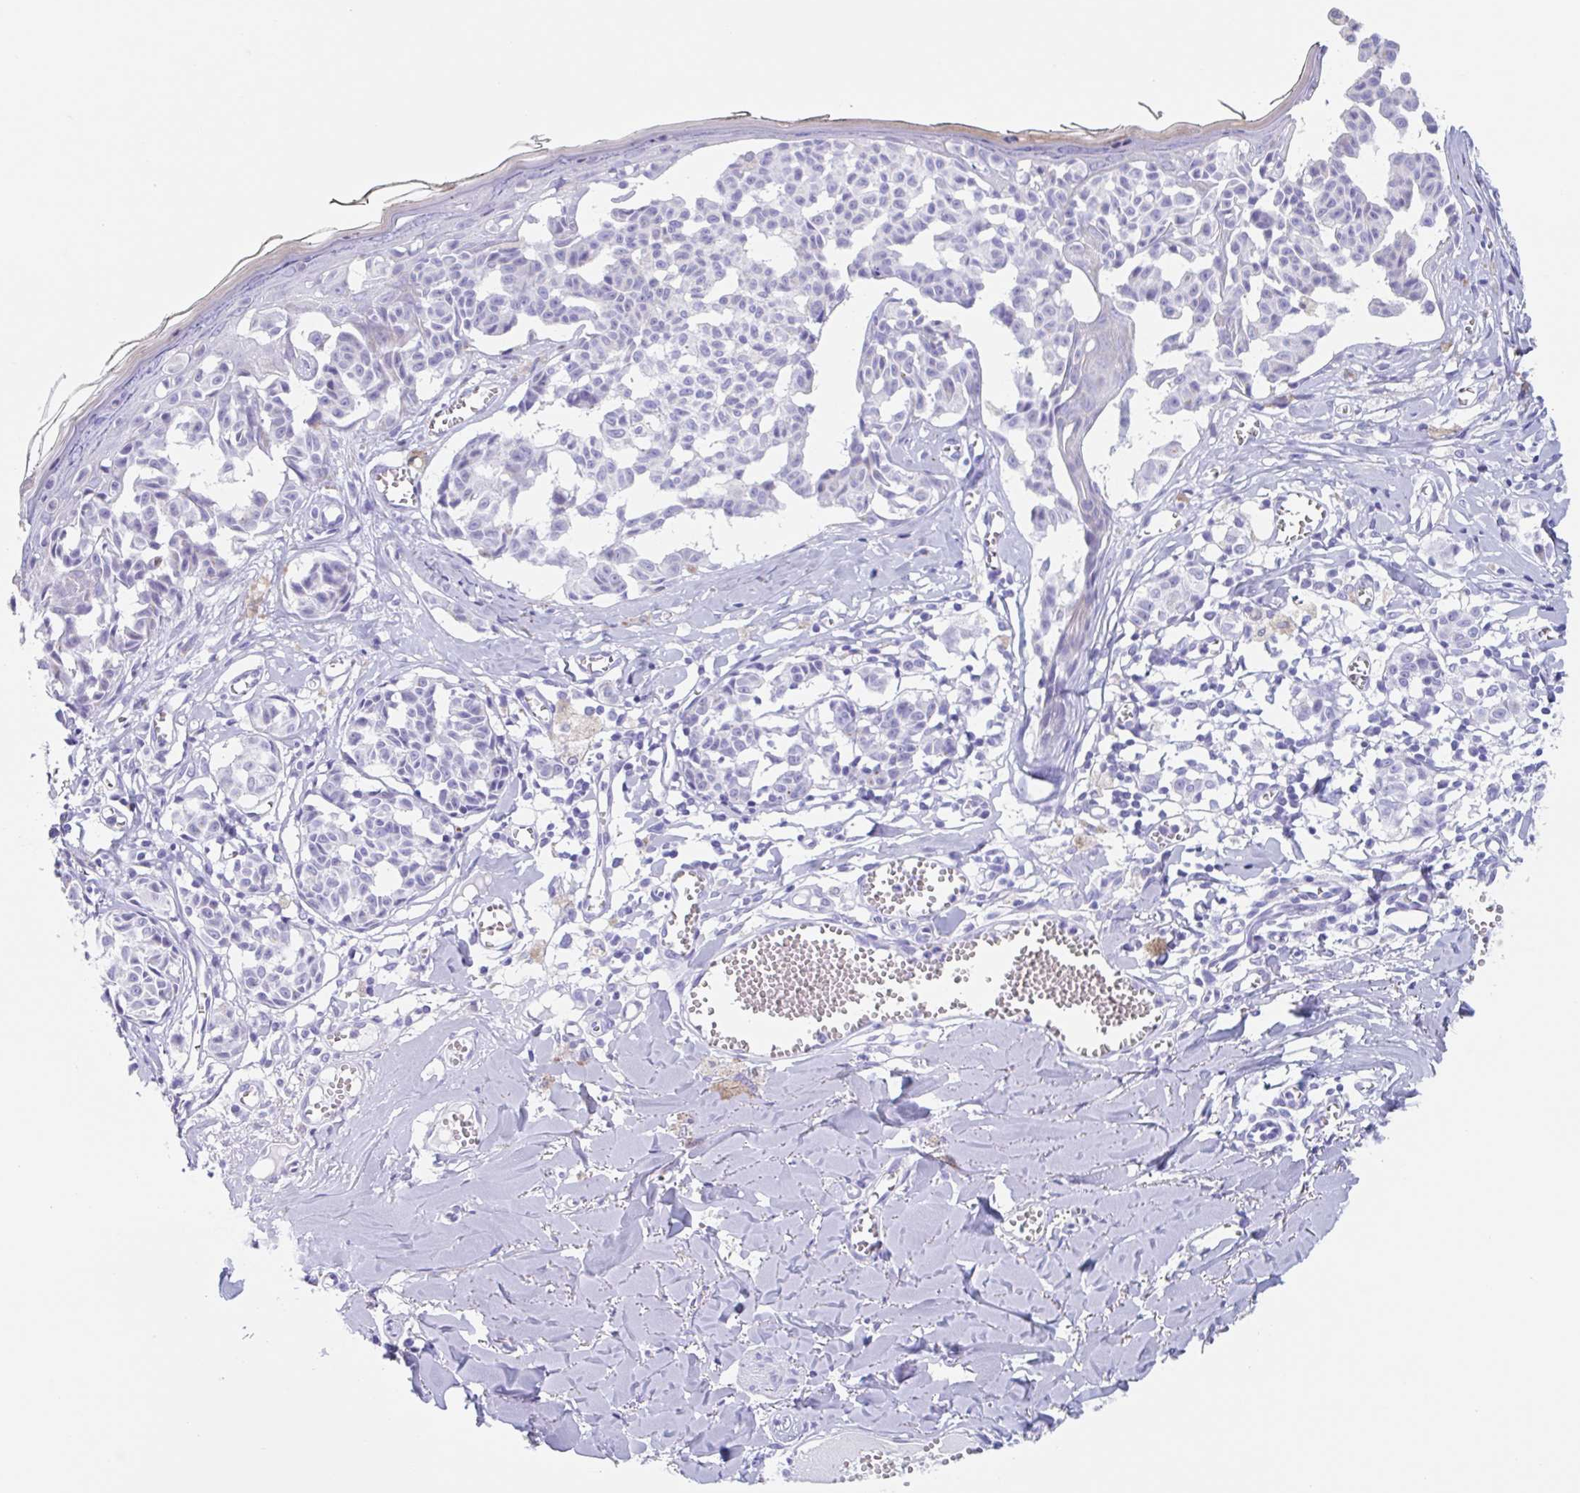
{"staining": {"intensity": "negative", "quantity": "none", "location": "none"}, "tissue": "melanoma", "cell_type": "Tumor cells", "image_type": "cancer", "snomed": [{"axis": "morphology", "description": "Malignant melanoma, NOS"}, {"axis": "topography", "description": "Skin"}], "caption": "DAB (3,3'-diaminobenzidine) immunohistochemical staining of melanoma reveals no significant positivity in tumor cells. (DAB immunohistochemistry (IHC) visualized using brightfield microscopy, high magnification).", "gene": "CPTP", "patient": {"sex": "female", "age": 43}}